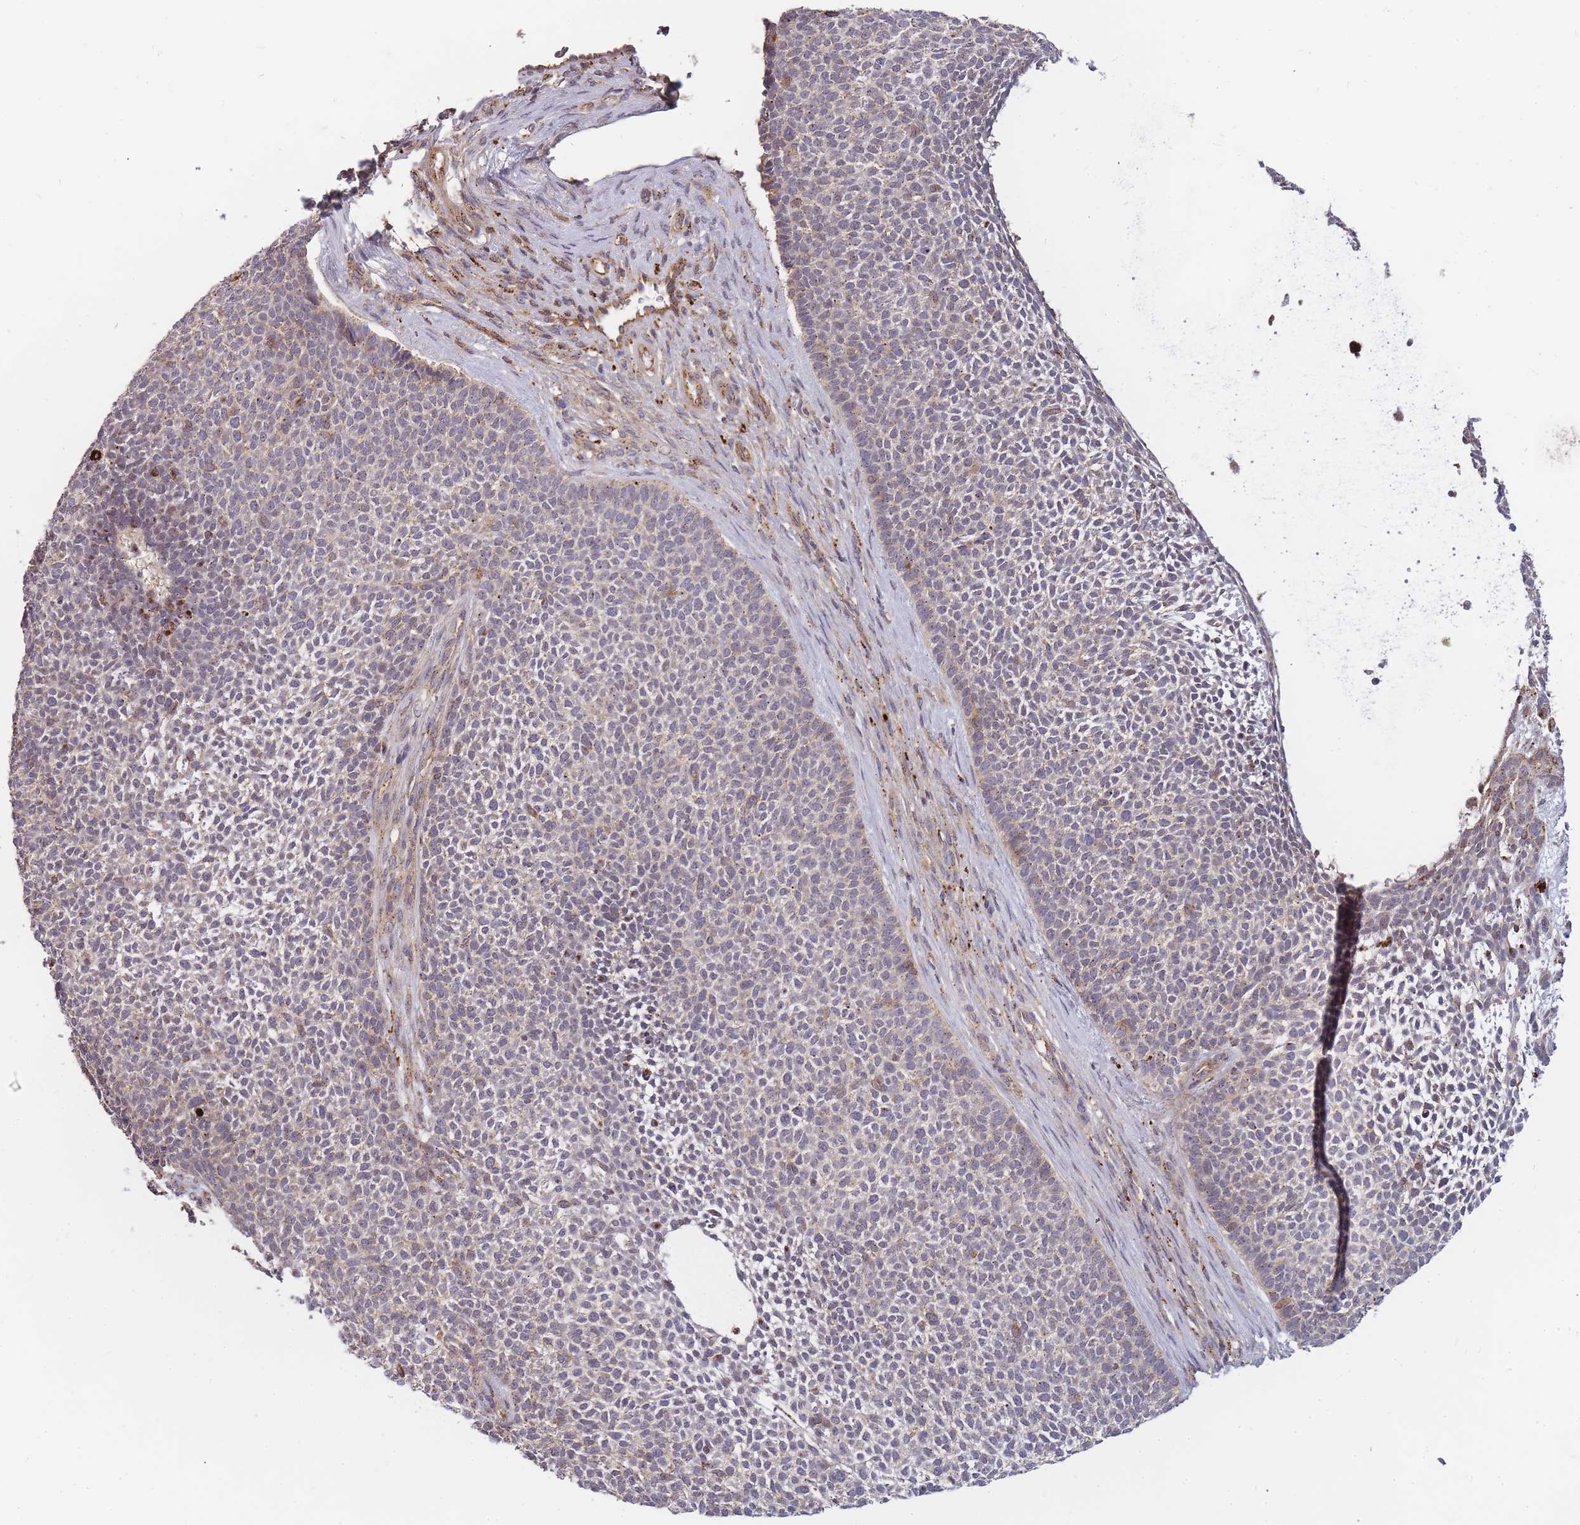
{"staining": {"intensity": "weak", "quantity": "<25%", "location": "cytoplasmic/membranous"}, "tissue": "skin cancer", "cell_type": "Tumor cells", "image_type": "cancer", "snomed": [{"axis": "morphology", "description": "Basal cell carcinoma"}, {"axis": "topography", "description": "Skin"}], "caption": "Immunohistochemistry (IHC) histopathology image of neoplastic tissue: skin cancer (basal cell carcinoma) stained with DAB (3,3'-diaminobenzidine) demonstrates no significant protein staining in tumor cells.", "gene": "ATG5", "patient": {"sex": "female", "age": 84}}